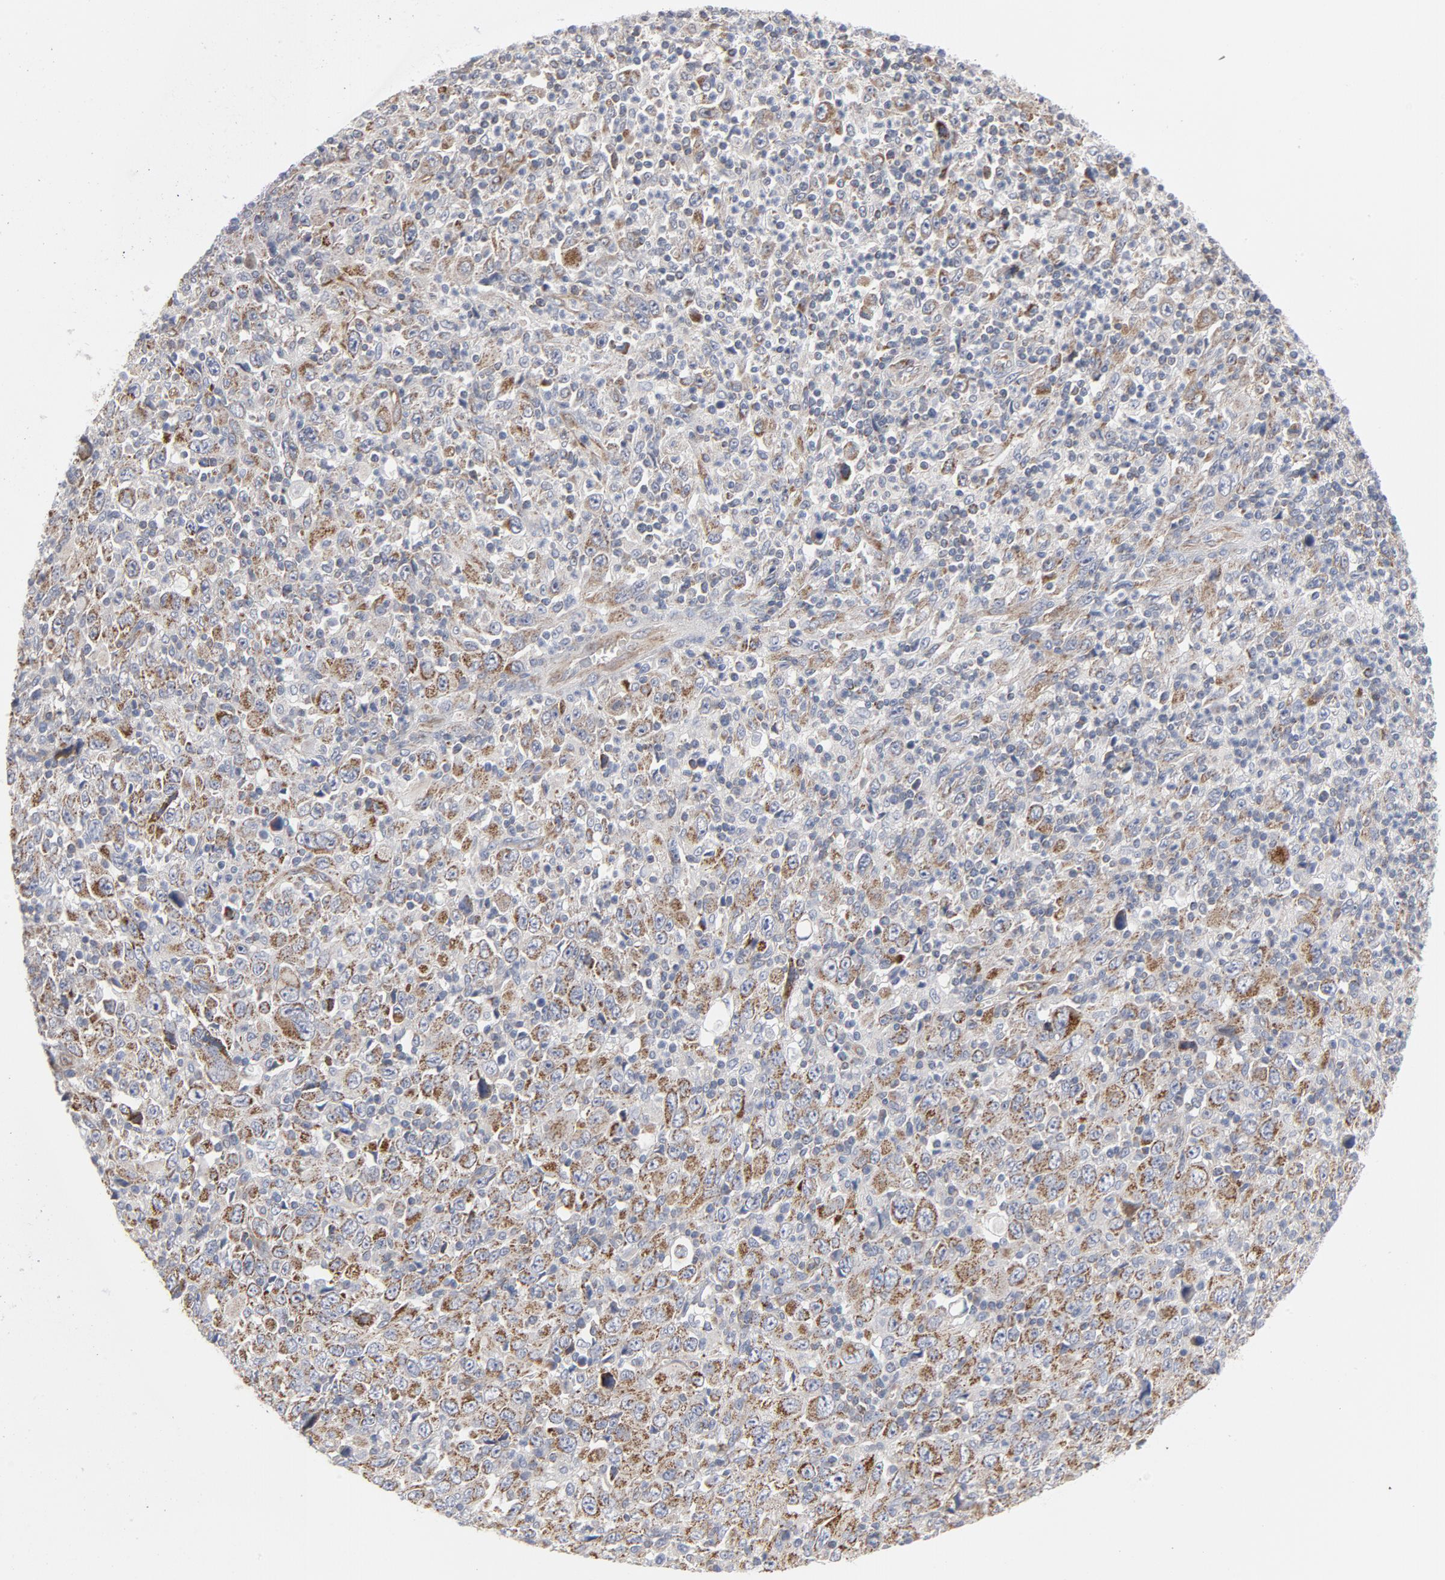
{"staining": {"intensity": "moderate", "quantity": ">75%", "location": "cytoplasmic/membranous"}, "tissue": "melanoma", "cell_type": "Tumor cells", "image_type": "cancer", "snomed": [{"axis": "morphology", "description": "Malignant melanoma, Metastatic site"}, {"axis": "topography", "description": "Skin"}], "caption": "A brown stain shows moderate cytoplasmic/membranous staining of a protein in melanoma tumor cells. The protein is stained brown, and the nuclei are stained in blue (DAB IHC with brightfield microscopy, high magnification).", "gene": "OXA1L", "patient": {"sex": "female", "age": 56}}